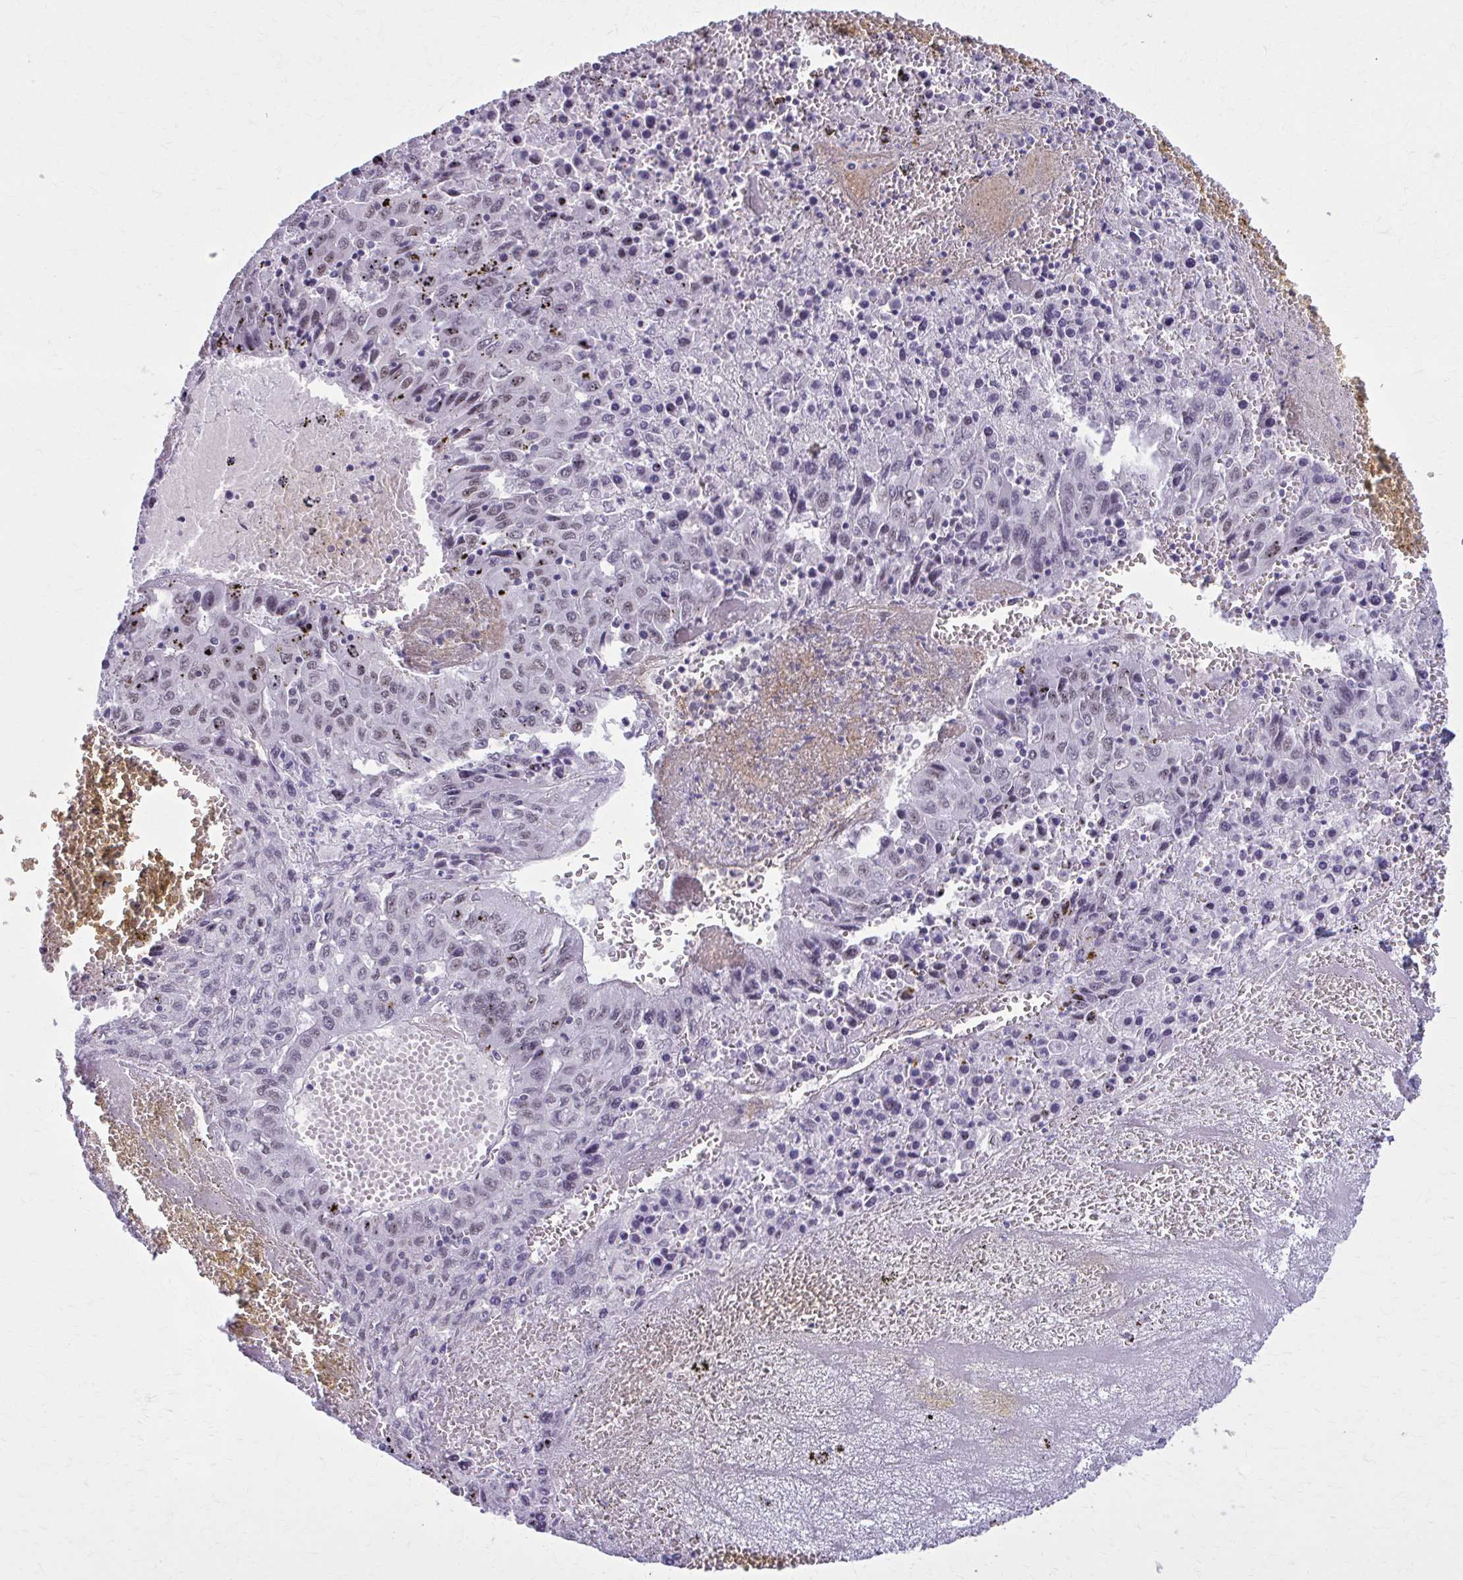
{"staining": {"intensity": "weak", "quantity": "<25%", "location": "nuclear"}, "tissue": "liver cancer", "cell_type": "Tumor cells", "image_type": "cancer", "snomed": [{"axis": "morphology", "description": "Carcinoma, Hepatocellular, NOS"}, {"axis": "topography", "description": "Liver"}], "caption": "Human hepatocellular carcinoma (liver) stained for a protein using IHC shows no positivity in tumor cells.", "gene": "NUMBL", "patient": {"sex": "female", "age": 53}}